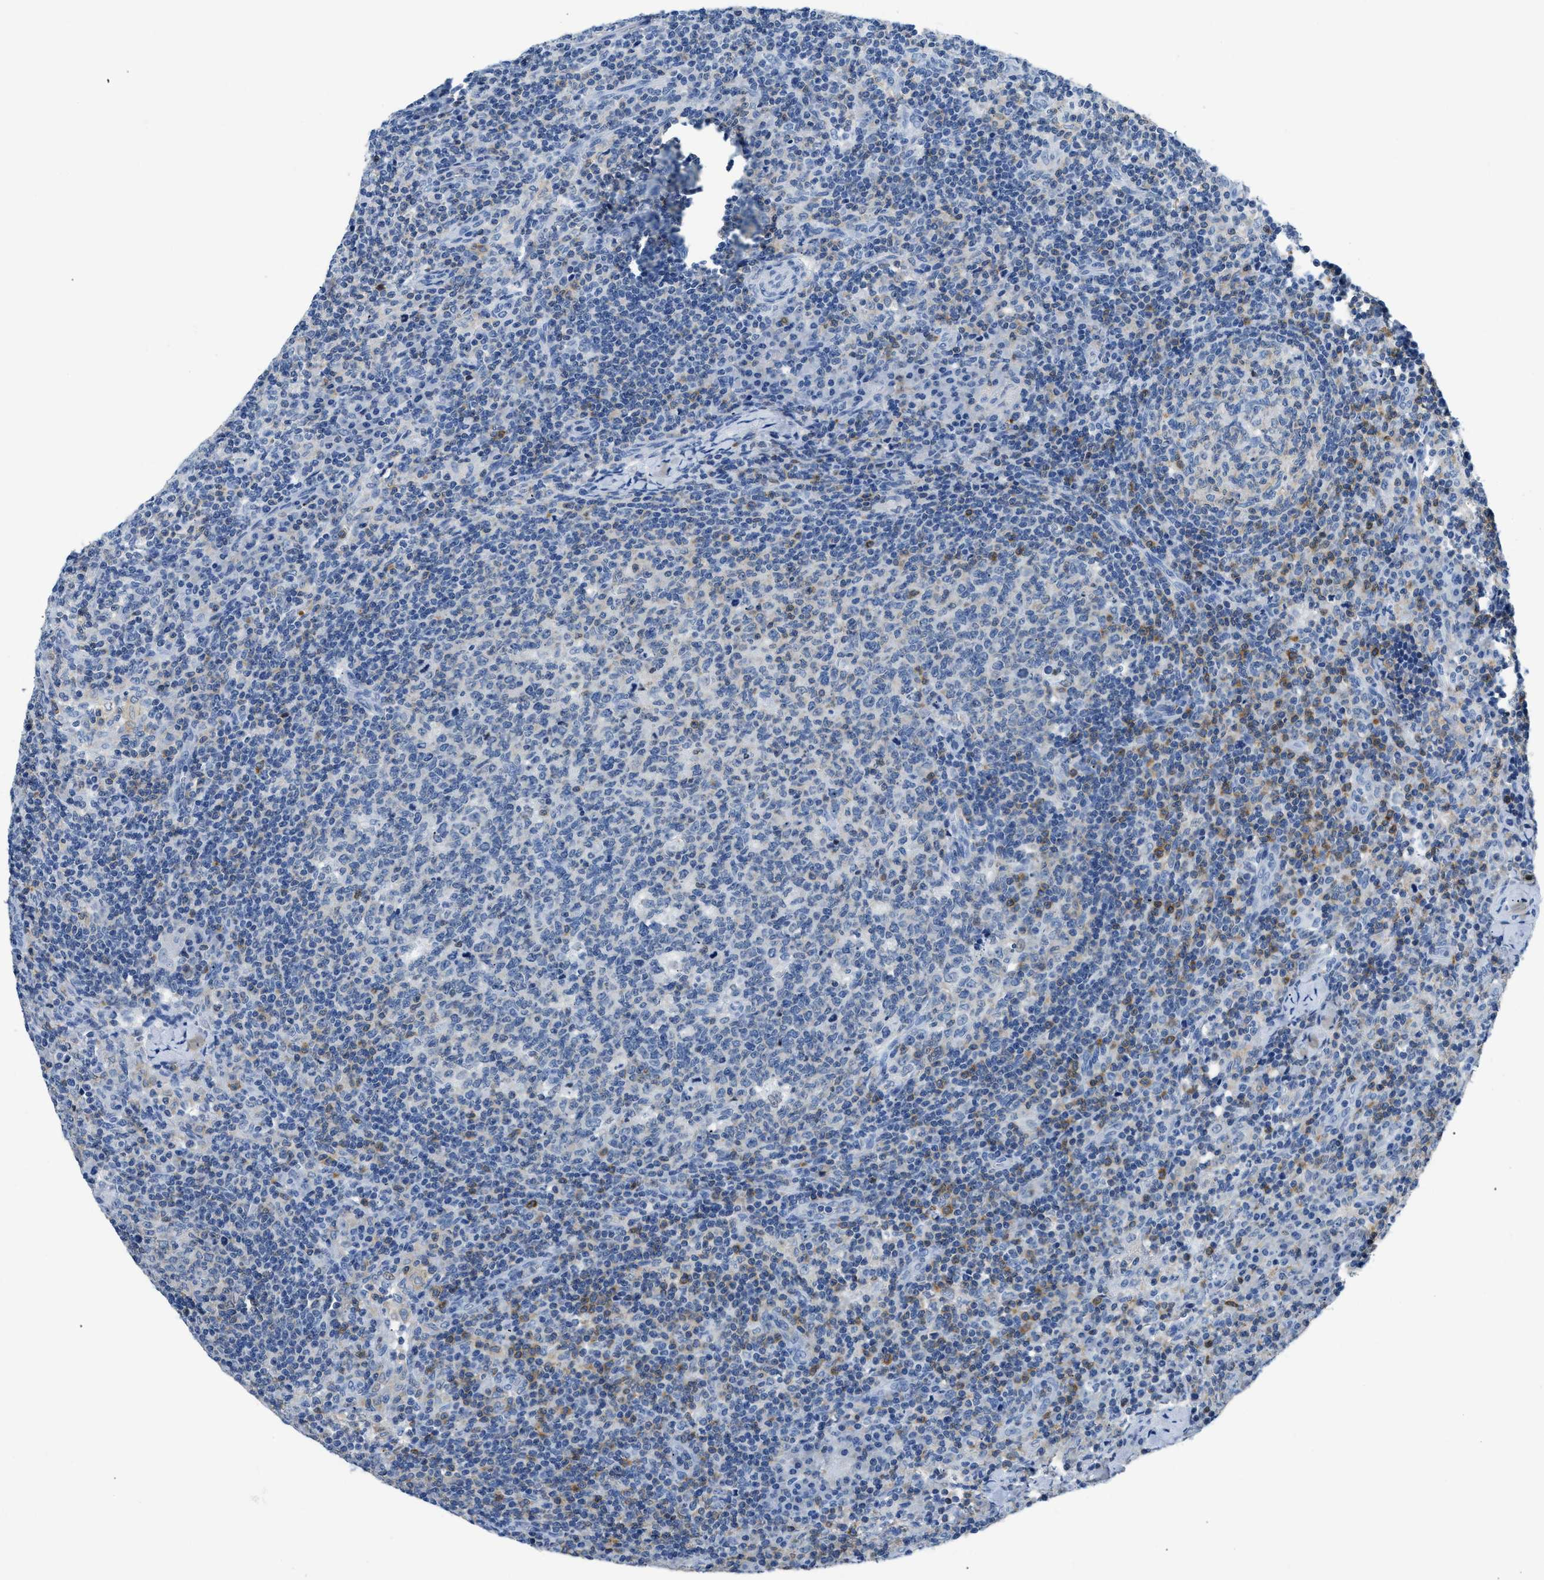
{"staining": {"intensity": "negative", "quantity": "none", "location": "none"}, "tissue": "lymph node", "cell_type": "Germinal center cells", "image_type": "normal", "snomed": [{"axis": "morphology", "description": "Normal tissue, NOS"}, {"axis": "morphology", "description": "Inflammation, NOS"}, {"axis": "topography", "description": "Lymph node"}], "caption": "Immunohistochemistry (IHC) of normal human lymph node shows no staining in germinal center cells. (DAB (3,3'-diaminobenzidine) IHC, high magnification).", "gene": "NFATC2", "patient": {"sex": "male", "age": 55}}